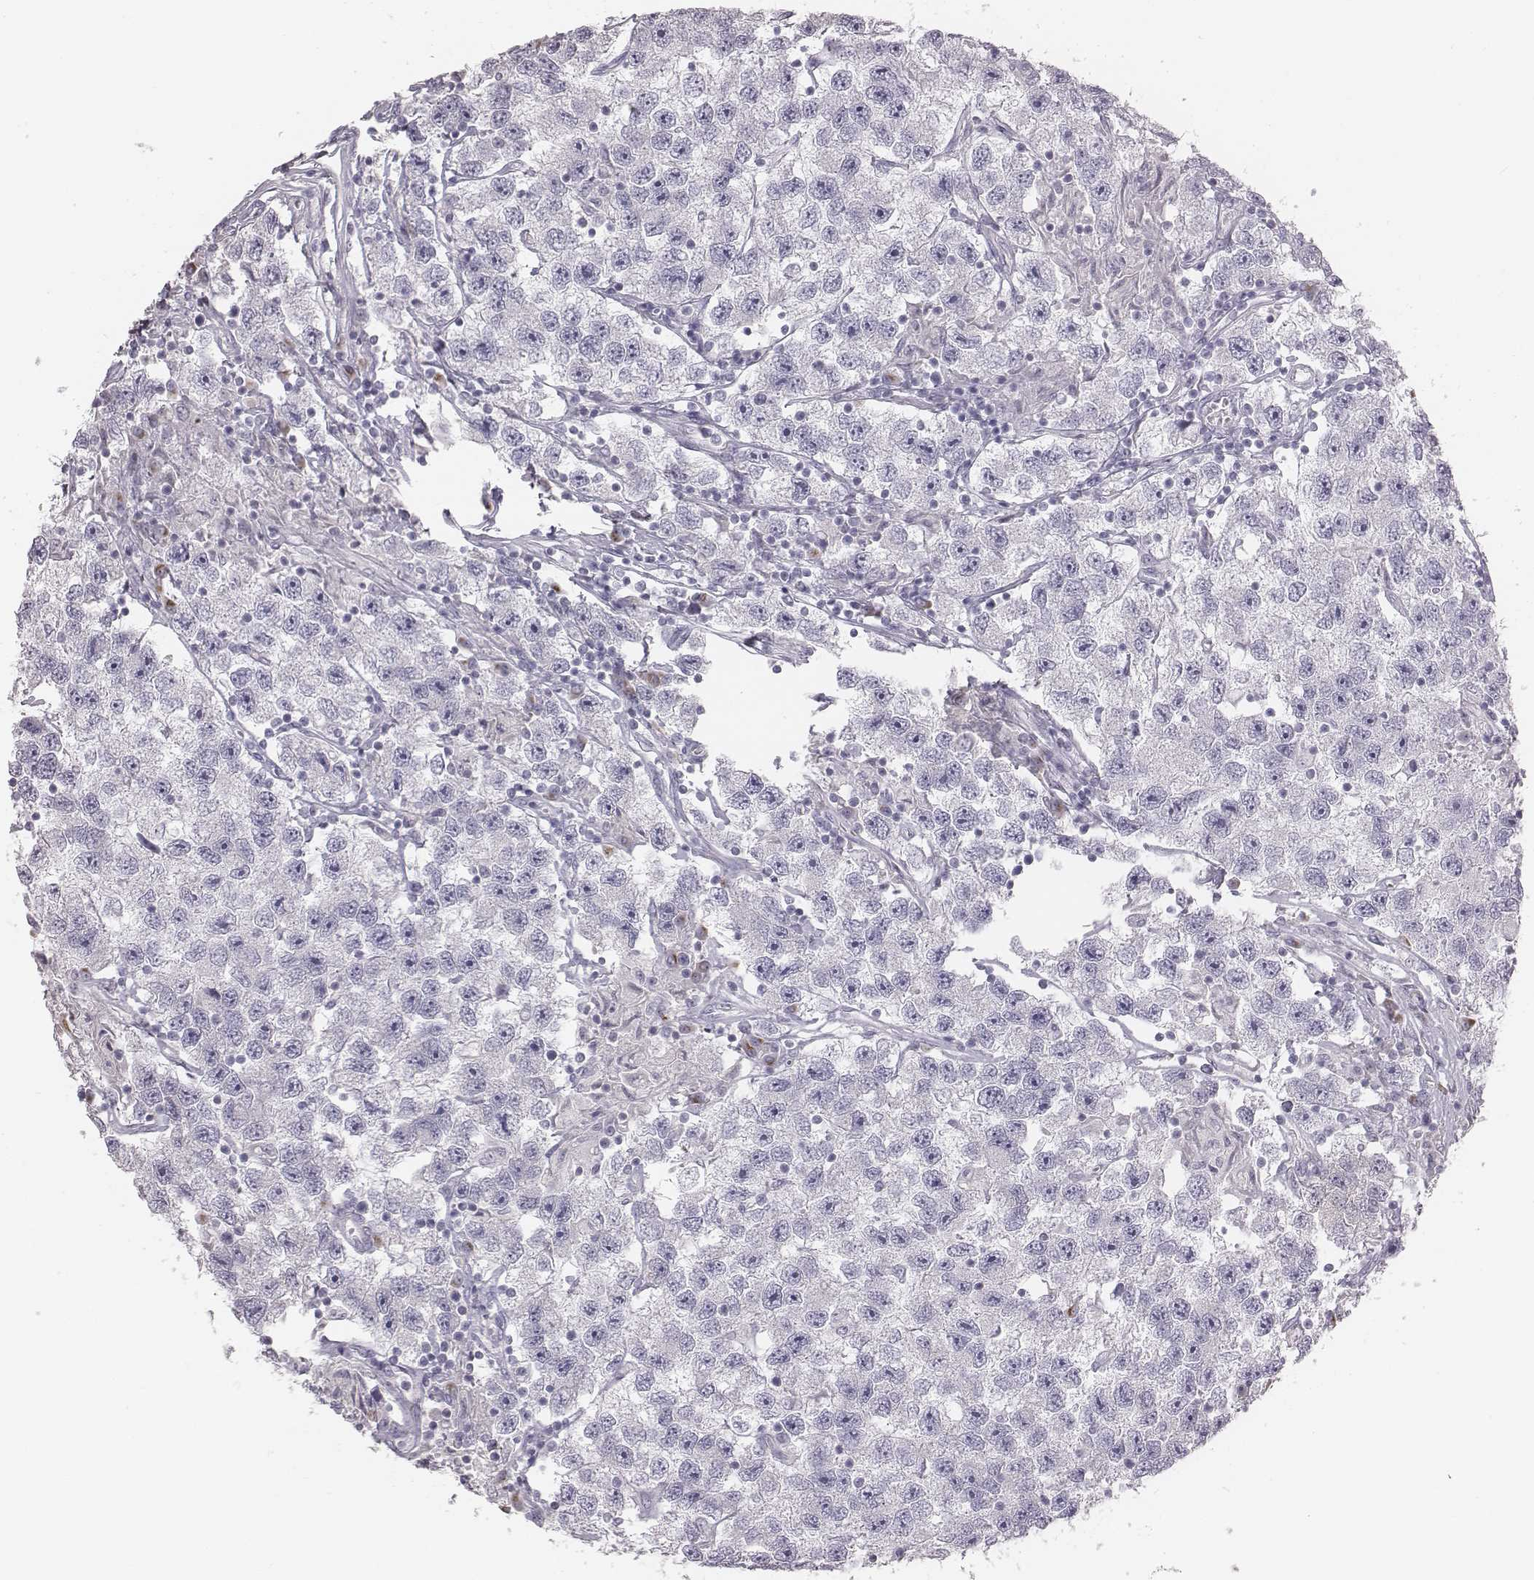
{"staining": {"intensity": "negative", "quantity": "none", "location": "none"}, "tissue": "testis cancer", "cell_type": "Tumor cells", "image_type": "cancer", "snomed": [{"axis": "morphology", "description": "Seminoma, NOS"}, {"axis": "topography", "description": "Testis"}], "caption": "Immunohistochemical staining of human seminoma (testis) displays no significant staining in tumor cells. The staining is performed using DAB brown chromogen with nuclei counter-stained in using hematoxylin.", "gene": "C6orf58", "patient": {"sex": "male", "age": 26}}